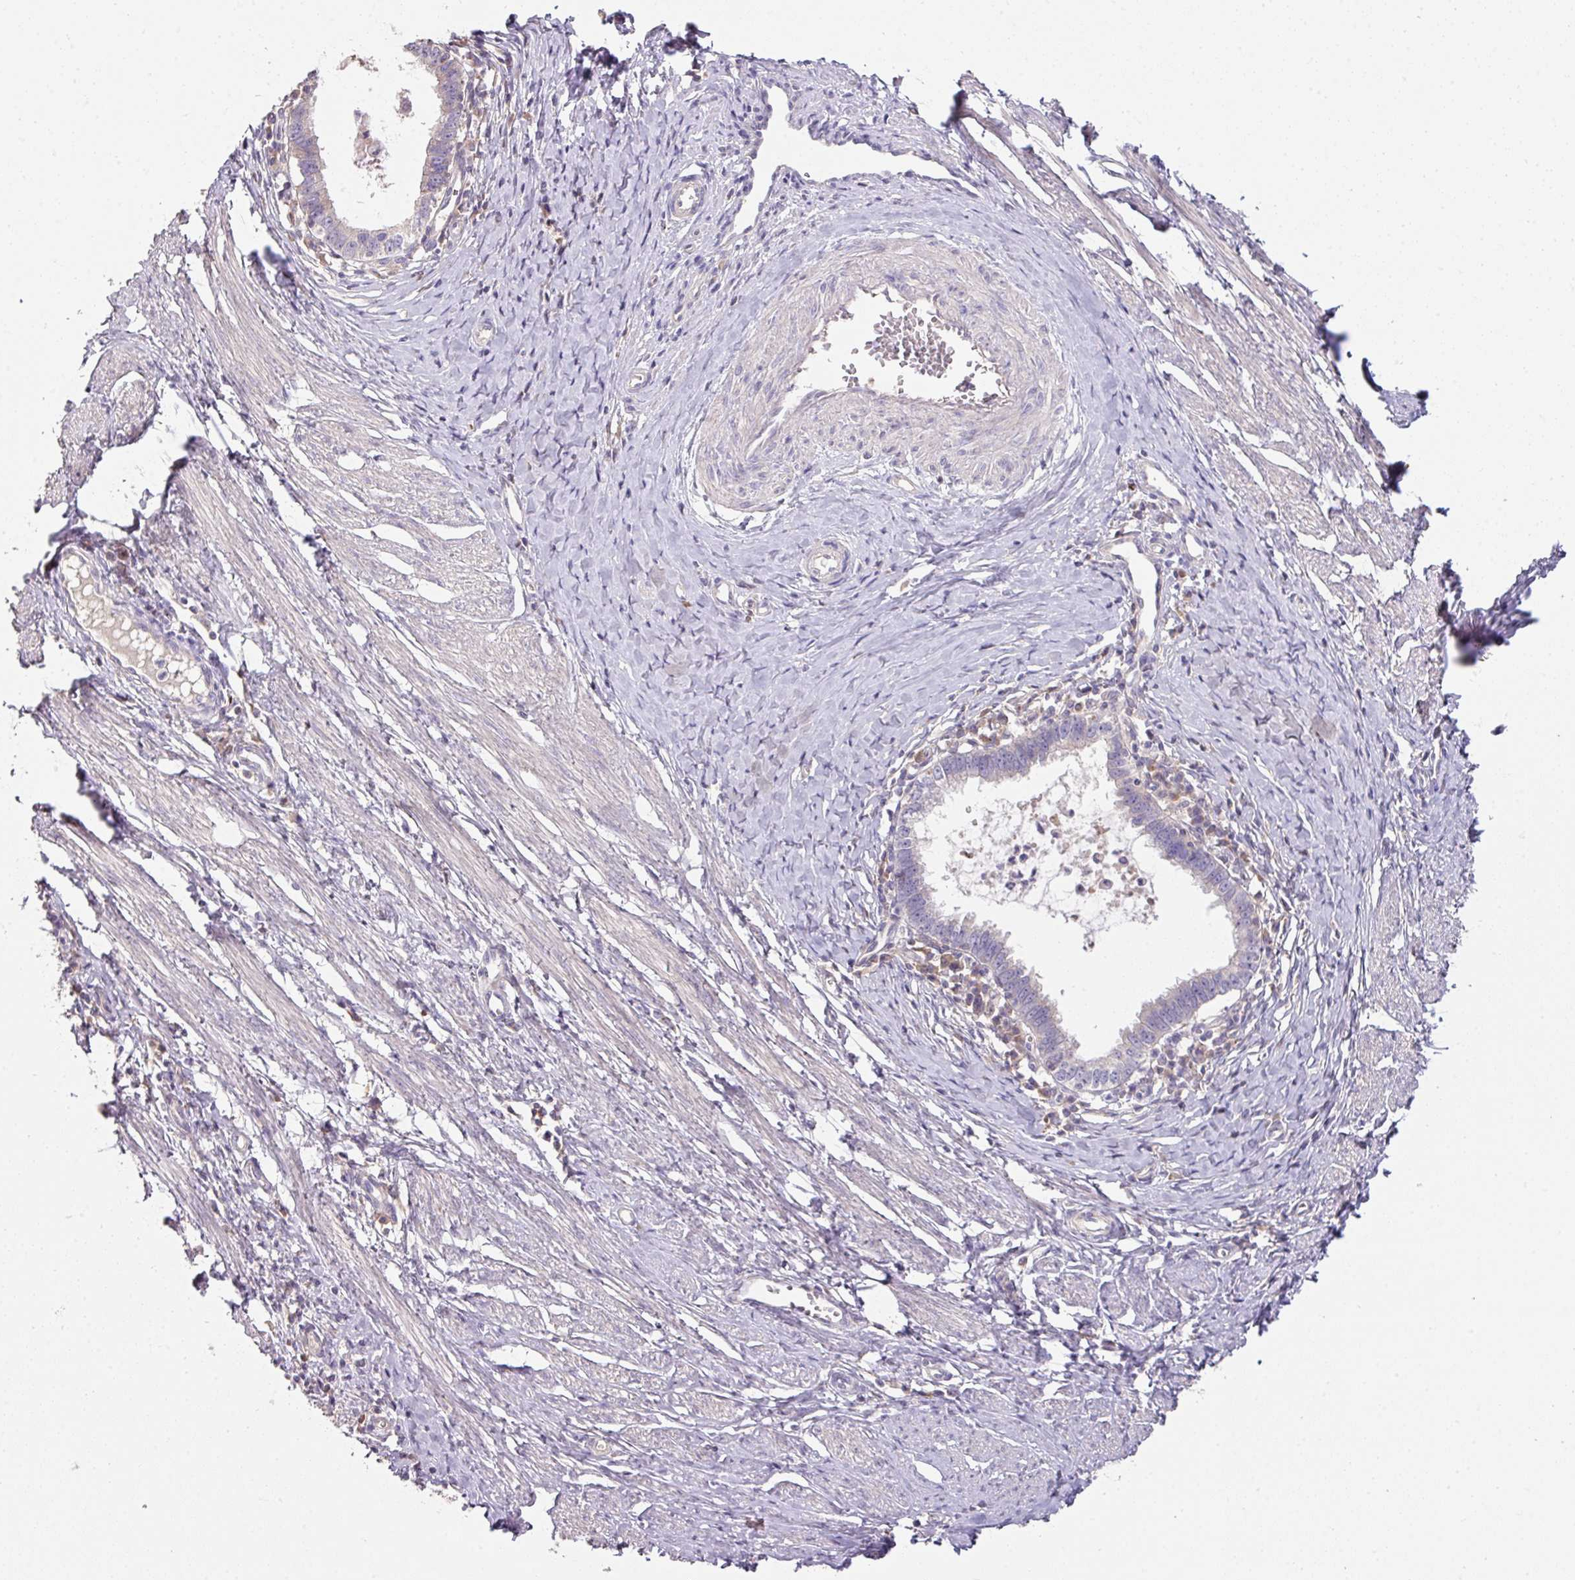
{"staining": {"intensity": "negative", "quantity": "none", "location": "none"}, "tissue": "cervical cancer", "cell_type": "Tumor cells", "image_type": "cancer", "snomed": [{"axis": "morphology", "description": "Adenocarcinoma, NOS"}, {"axis": "topography", "description": "Cervix"}], "caption": "The photomicrograph shows no significant staining in tumor cells of cervical cancer (adenocarcinoma). (DAB IHC visualized using brightfield microscopy, high magnification).", "gene": "SLAMF6", "patient": {"sex": "female", "age": 36}}